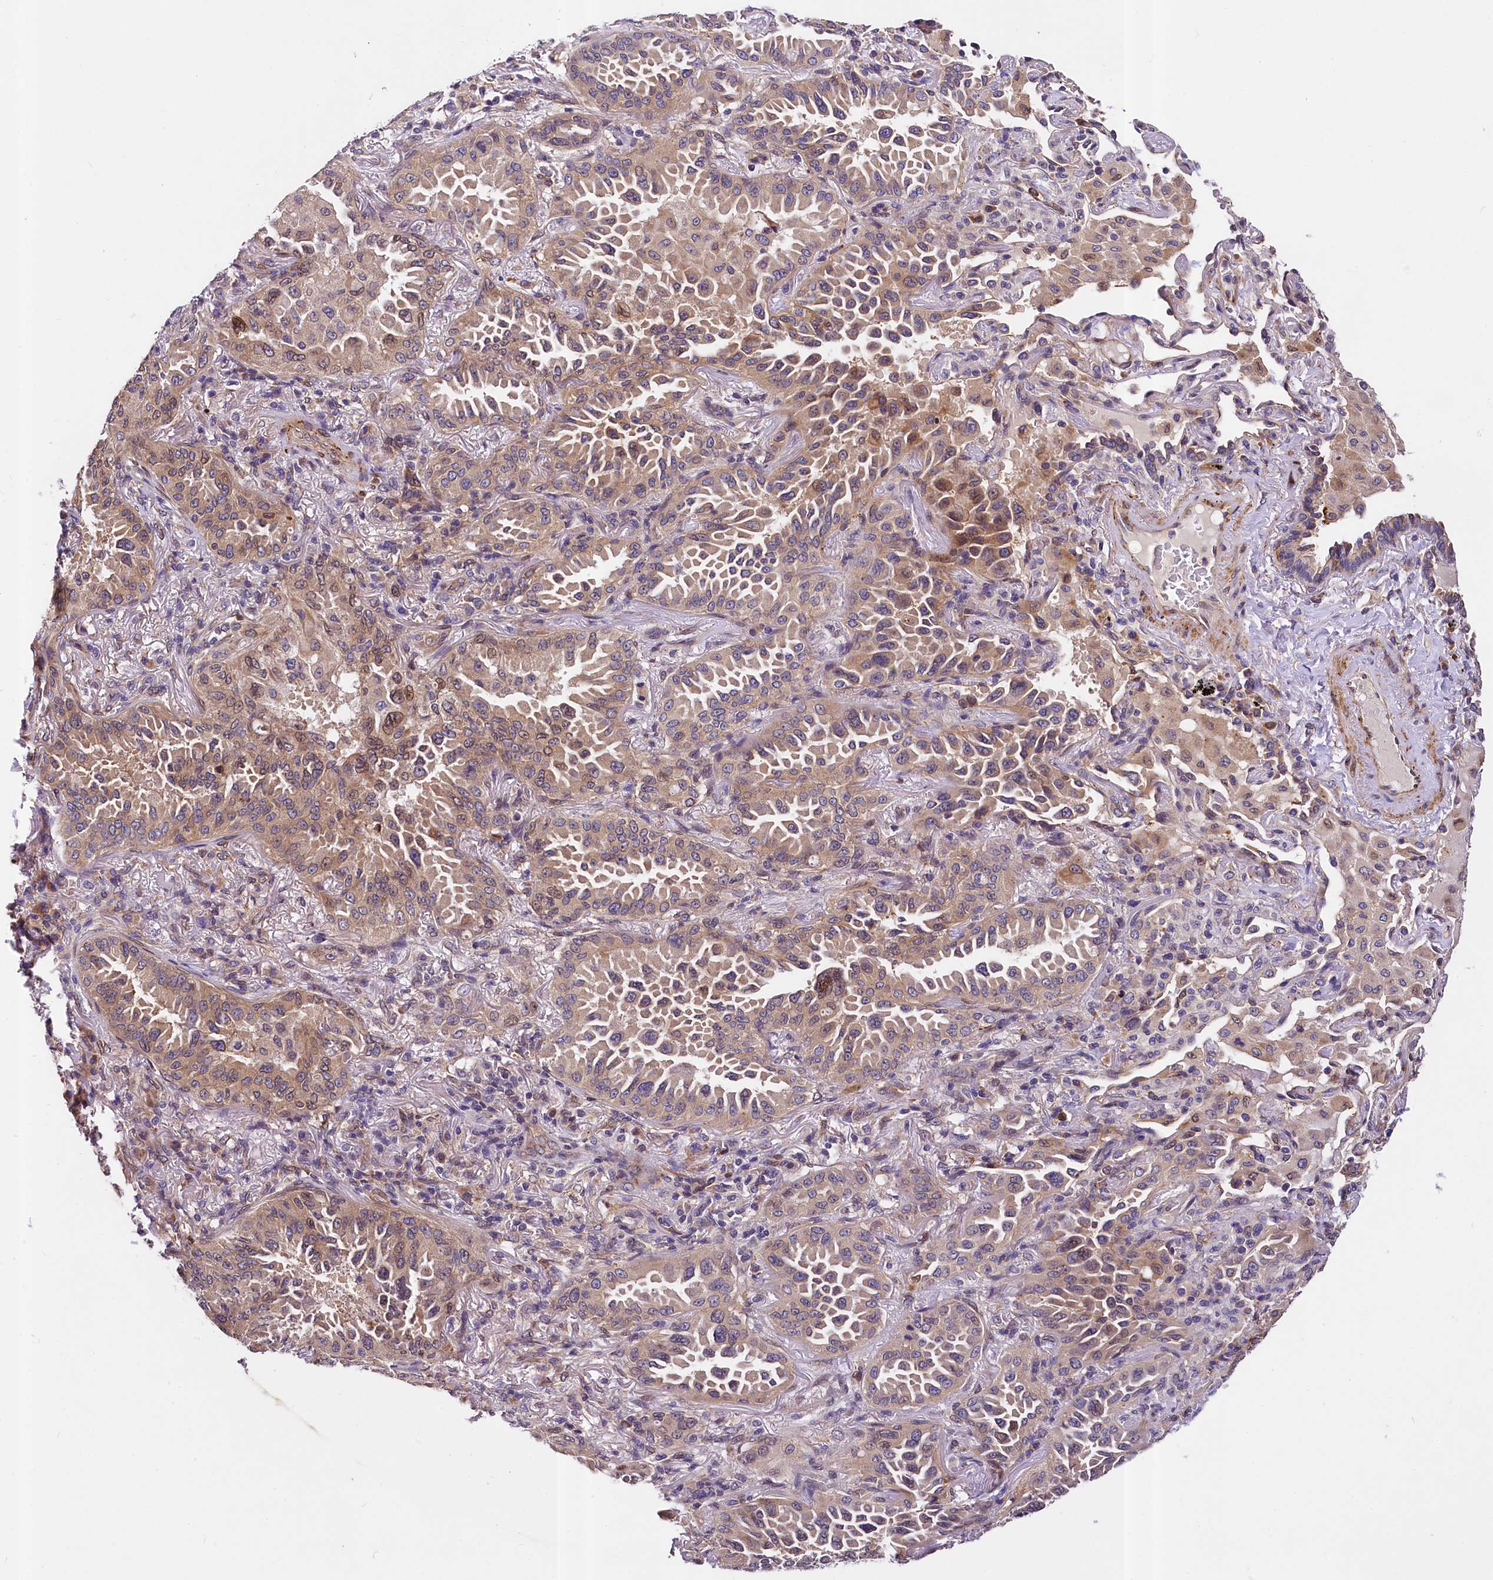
{"staining": {"intensity": "moderate", "quantity": ">75%", "location": "cytoplasmic/membranous,nuclear"}, "tissue": "lung cancer", "cell_type": "Tumor cells", "image_type": "cancer", "snomed": [{"axis": "morphology", "description": "Adenocarcinoma, NOS"}, {"axis": "topography", "description": "Lung"}], "caption": "Lung adenocarcinoma stained with immunohistochemistry exhibits moderate cytoplasmic/membranous and nuclear positivity in approximately >75% of tumor cells.", "gene": "SUPV3L1", "patient": {"sex": "female", "age": 69}}